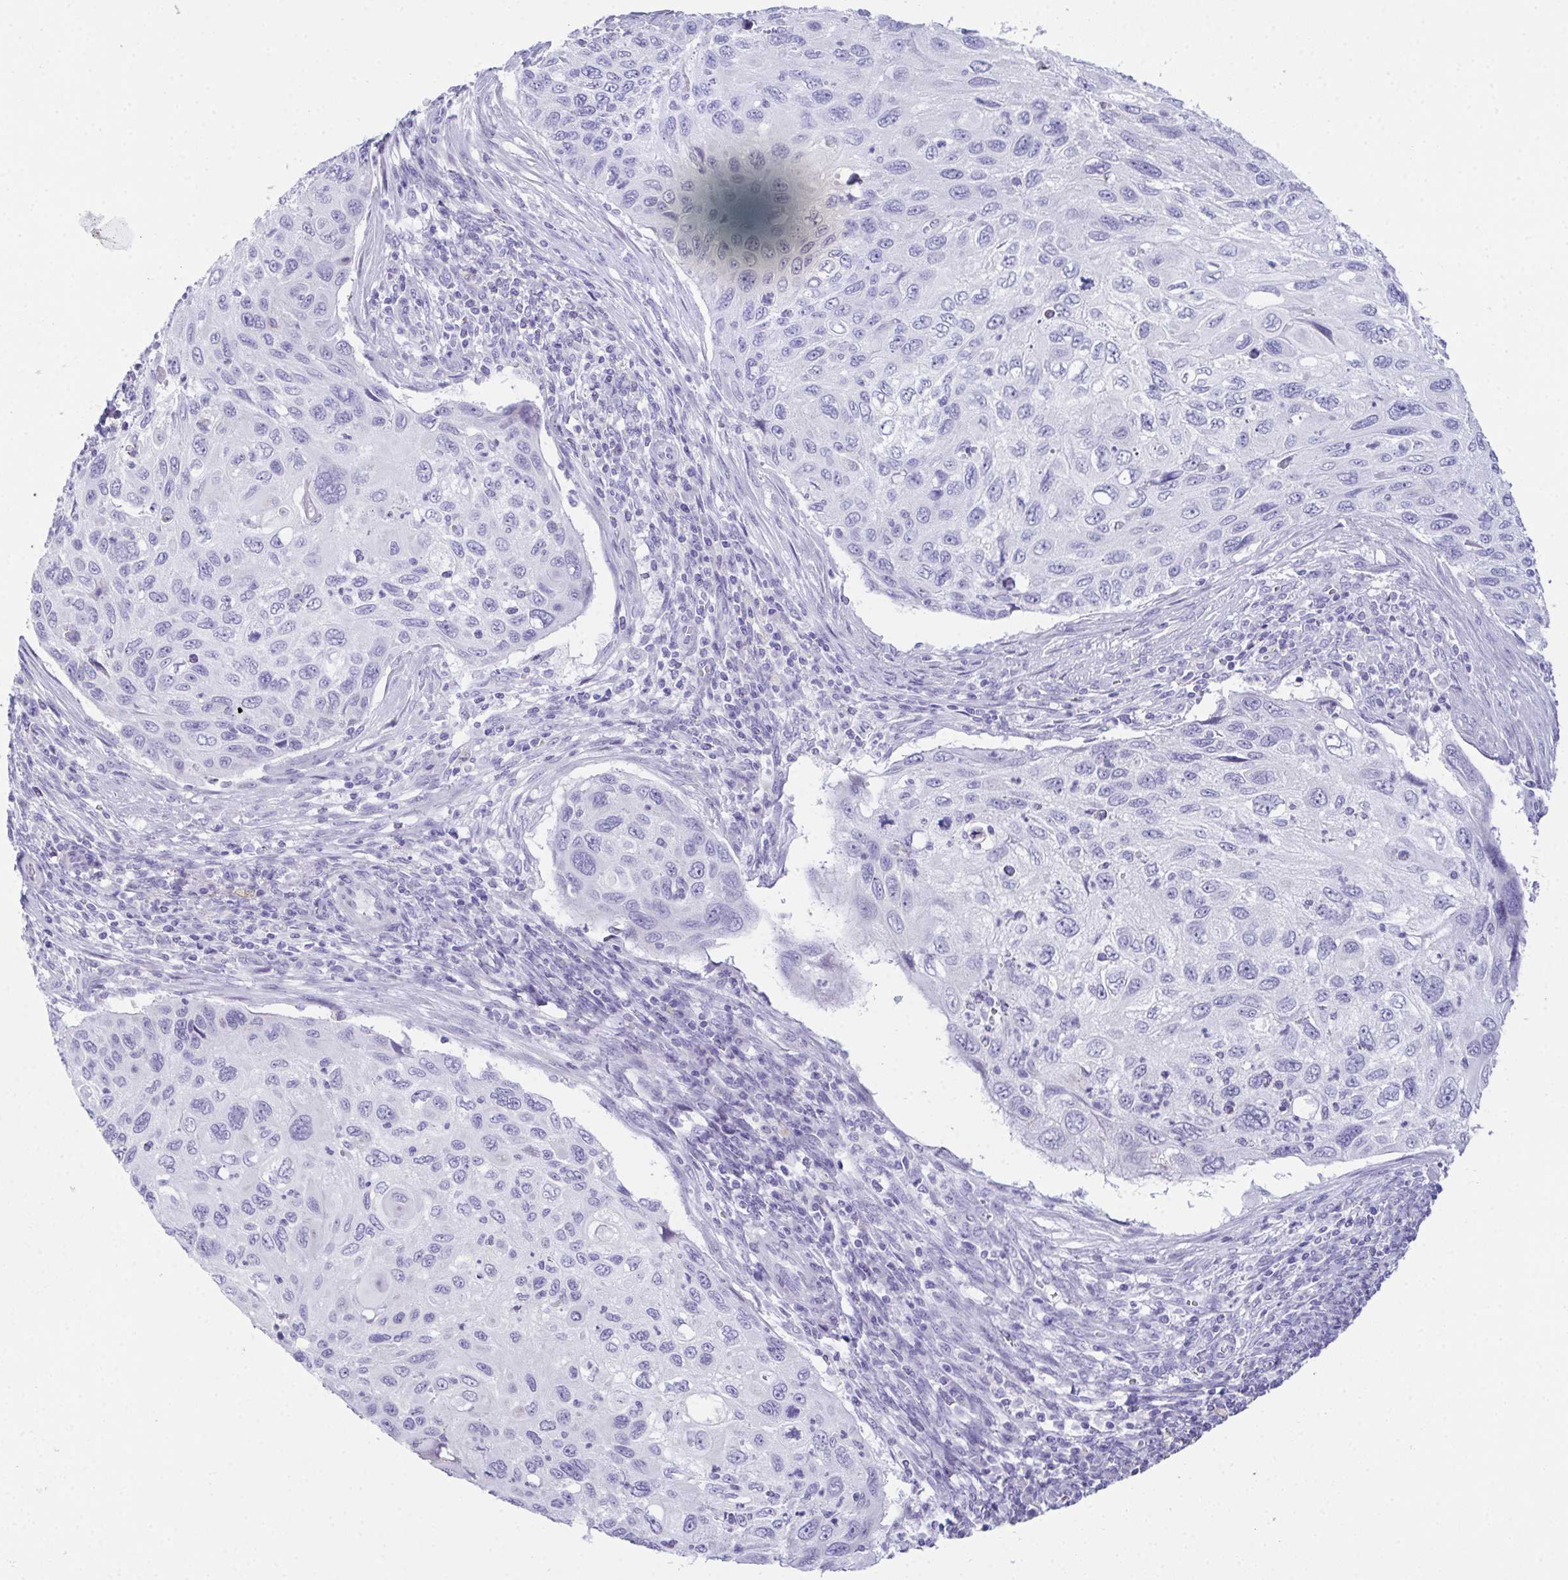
{"staining": {"intensity": "negative", "quantity": "none", "location": "none"}, "tissue": "cervical cancer", "cell_type": "Tumor cells", "image_type": "cancer", "snomed": [{"axis": "morphology", "description": "Squamous cell carcinoma, NOS"}, {"axis": "topography", "description": "Cervix"}], "caption": "This is an immunohistochemistry photomicrograph of human cervical cancer (squamous cell carcinoma). There is no expression in tumor cells.", "gene": "TEX19", "patient": {"sex": "female", "age": 70}}